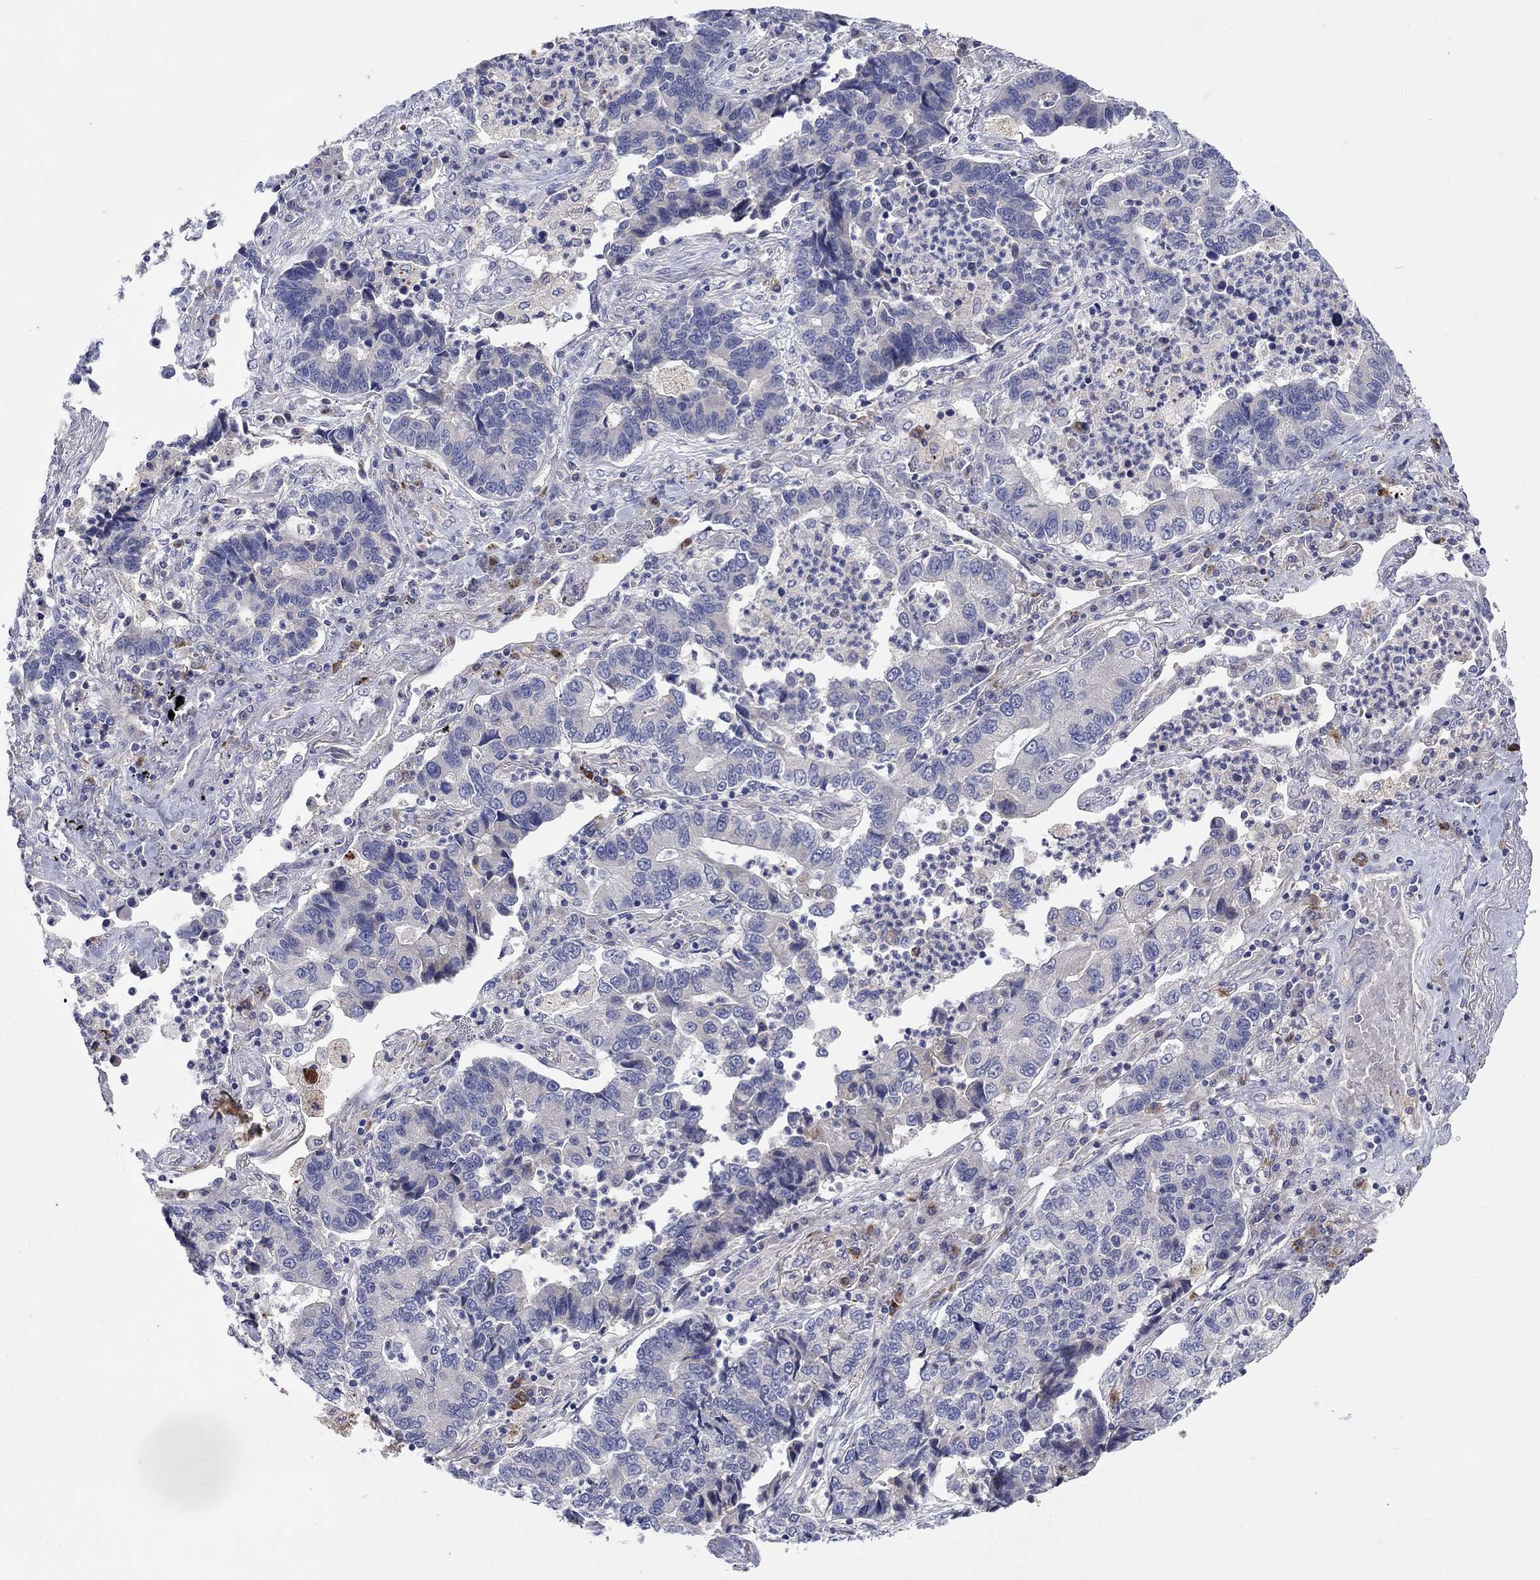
{"staining": {"intensity": "negative", "quantity": "none", "location": "none"}, "tissue": "lung cancer", "cell_type": "Tumor cells", "image_type": "cancer", "snomed": [{"axis": "morphology", "description": "Adenocarcinoma, NOS"}, {"axis": "topography", "description": "Lung"}], "caption": "This is an immunohistochemistry histopathology image of lung cancer (adenocarcinoma). There is no staining in tumor cells.", "gene": "PLCL2", "patient": {"sex": "female", "age": 57}}